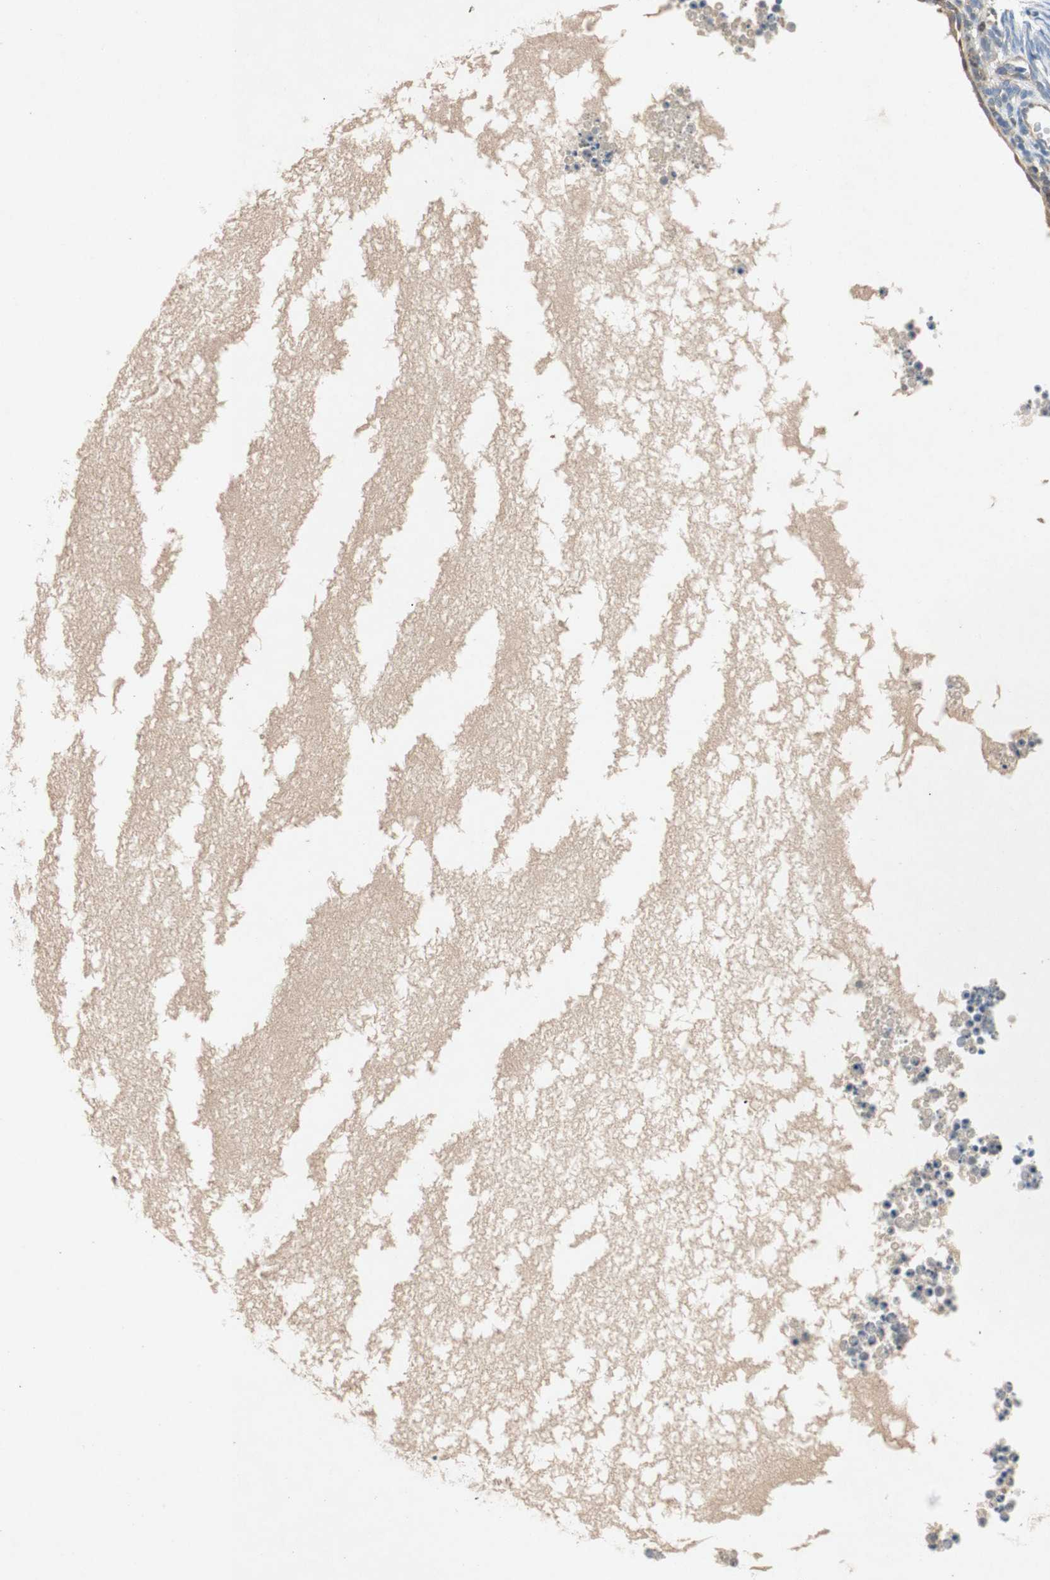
{"staining": {"intensity": "weak", "quantity": "<25%", "location": "cytoplasmic/membranous"}, "tissue": "ovary", "cell_type": "Ovarian stroma cells", "image_type": "normal", "snomed": [{"axis": "morphology", "description": "Normal tissue, NOS"}, {"axis": "topography", "description": "Ovary"}], "caption": "Protein analysis of benign ovary shows no significant staining in ovarian stroma cells.", "gene": "RELB", "patient": {"sex": "female", "age": 35}}